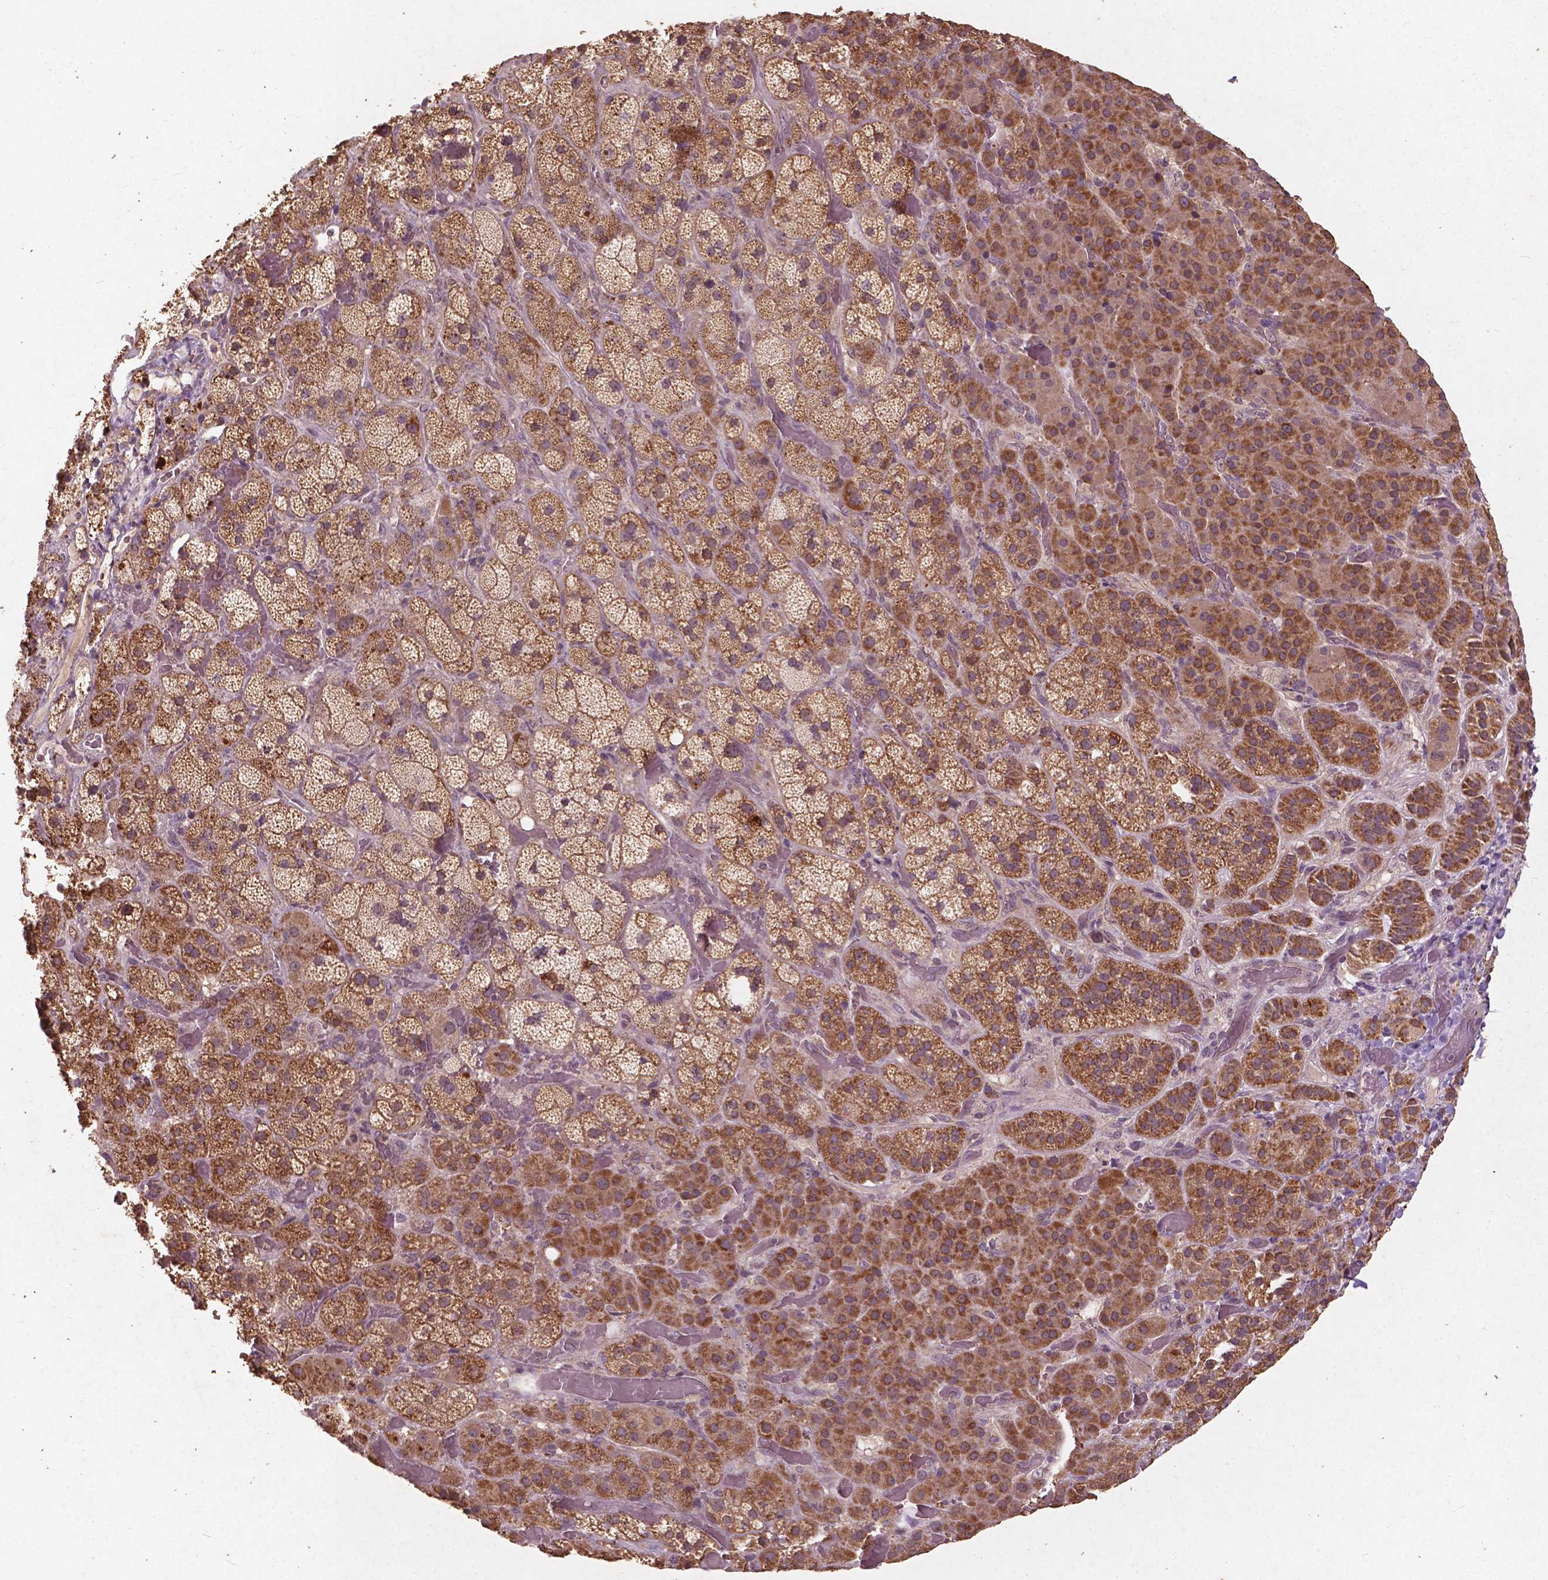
{"staining": {"intensity": "moderate", "quantity": ">75%", "location": "cytoplasmic/membranous"}, "tissue": "adrenal gland", "cell_type": "Glandular cells", "image_type": "normal", "snomed": [{"axis": "morphology", "description": "Normal tissue, NOS"}, {"axis": "topography", "description": "Adrenal gland"}], "caption": "This image demonstrates normal adrenal gland stained with immunohistochemistry (IHC) to label a protein in brown. The cytoplasmic/membranous of glandular cells show moderate positivity for the protein. Nuclei are counter-stained blue.", "gene": "ST6GALNAC5", "patient": {"sex": "male", "age": 57}}